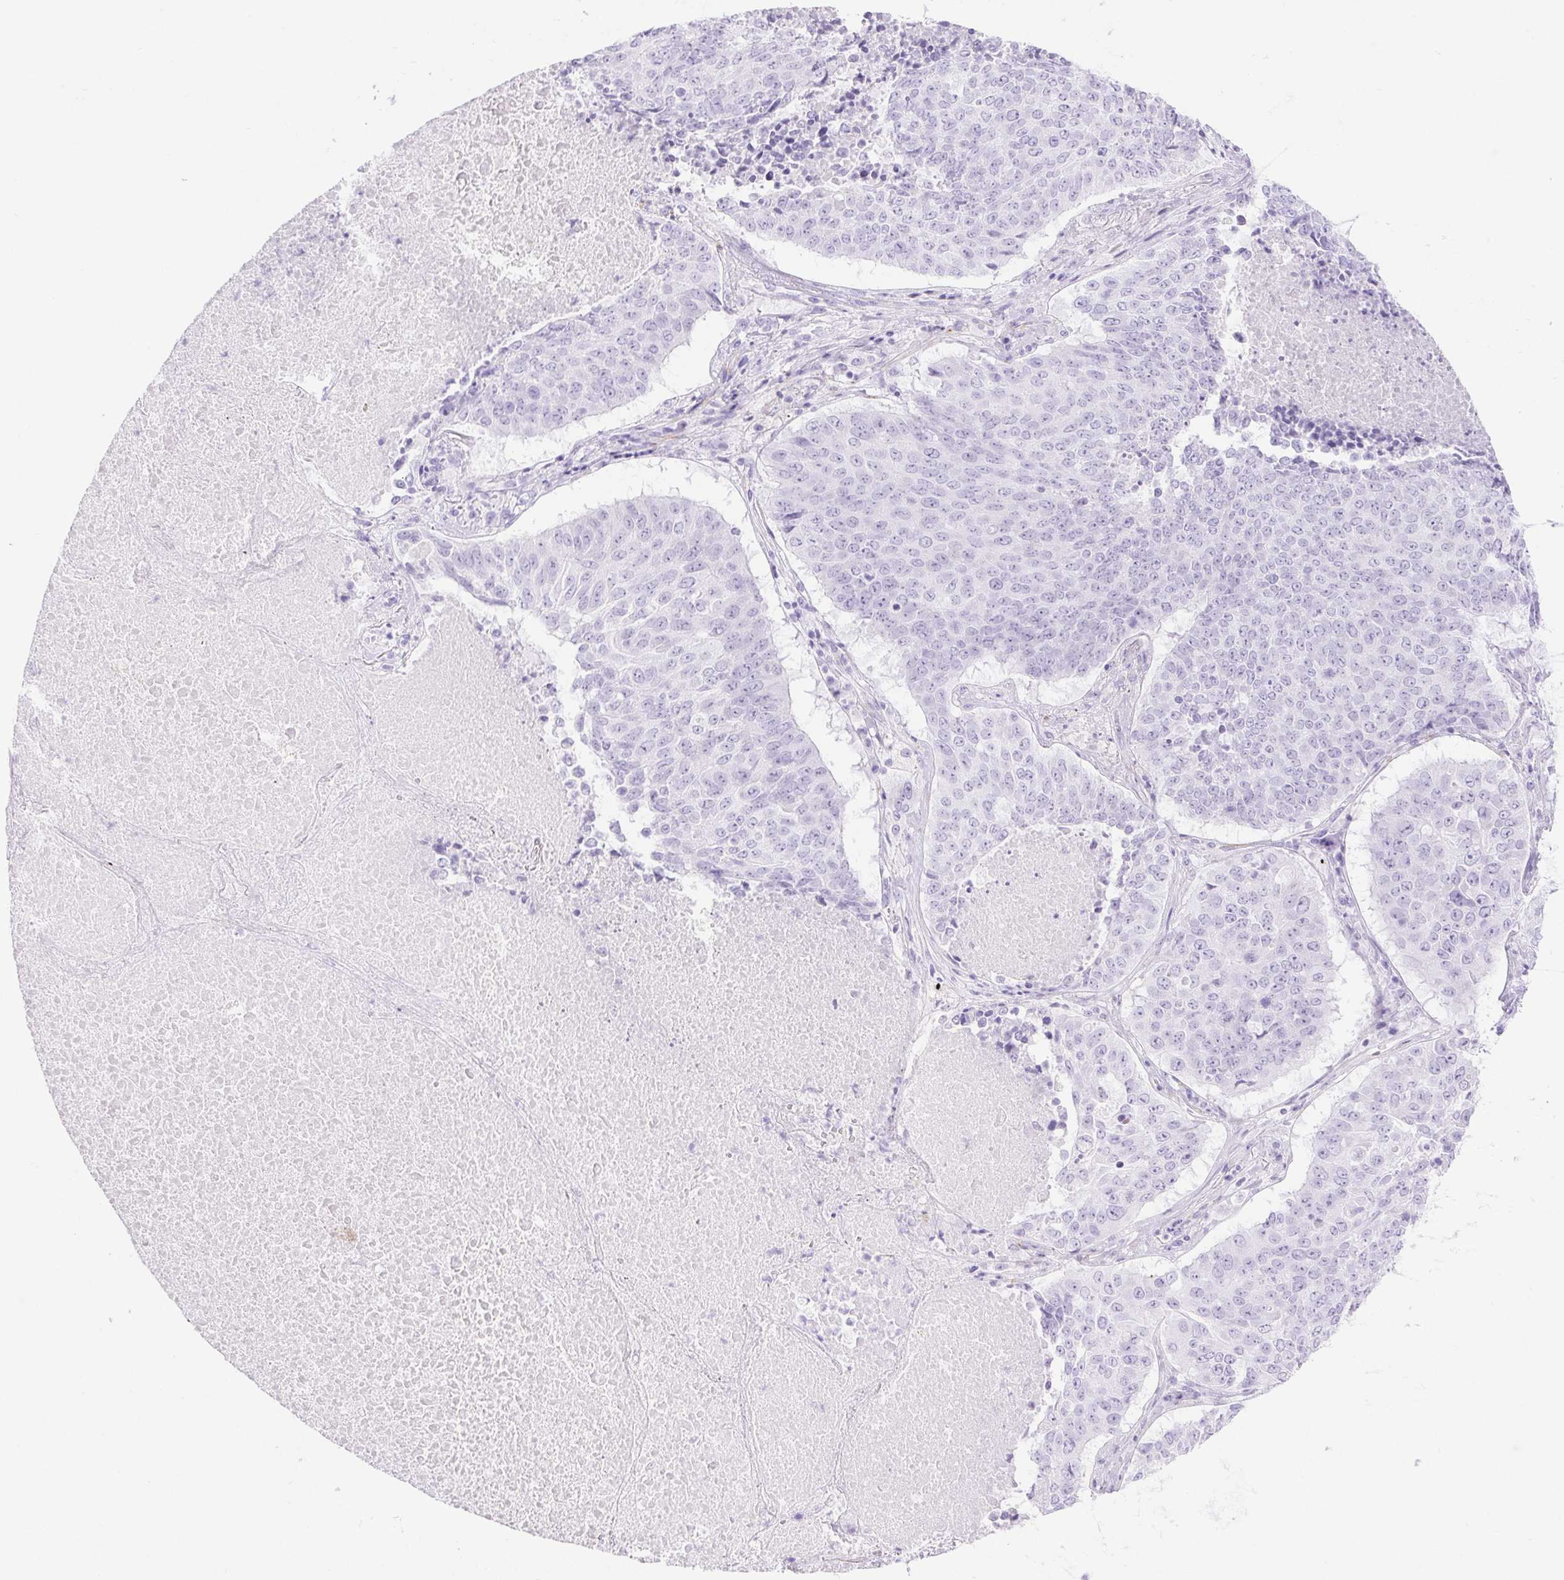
{"staining": {"intensity": "negative", "quantity": "none", "location": "none"}, "tissue": "lung cancer", "cell_type": "Tumor cells", "image_type": "cancer", "snomed": [{"axis": "morphology", "description": "Normal tissue, NOS"}, {"axis": "morphology", "description": "Squamous cell carcinoma, NOS"}, {"axis": "topography", "description": "Bronchus"}, {"axis": "topography", "description": "Lung"}], "caption": "A photomicrograph of human lung cancer (squamous cell carcinoma) is negative for staining in tumor cells.", "gene": "ERP27", "patient": {"sex": "male", "age": 64}}